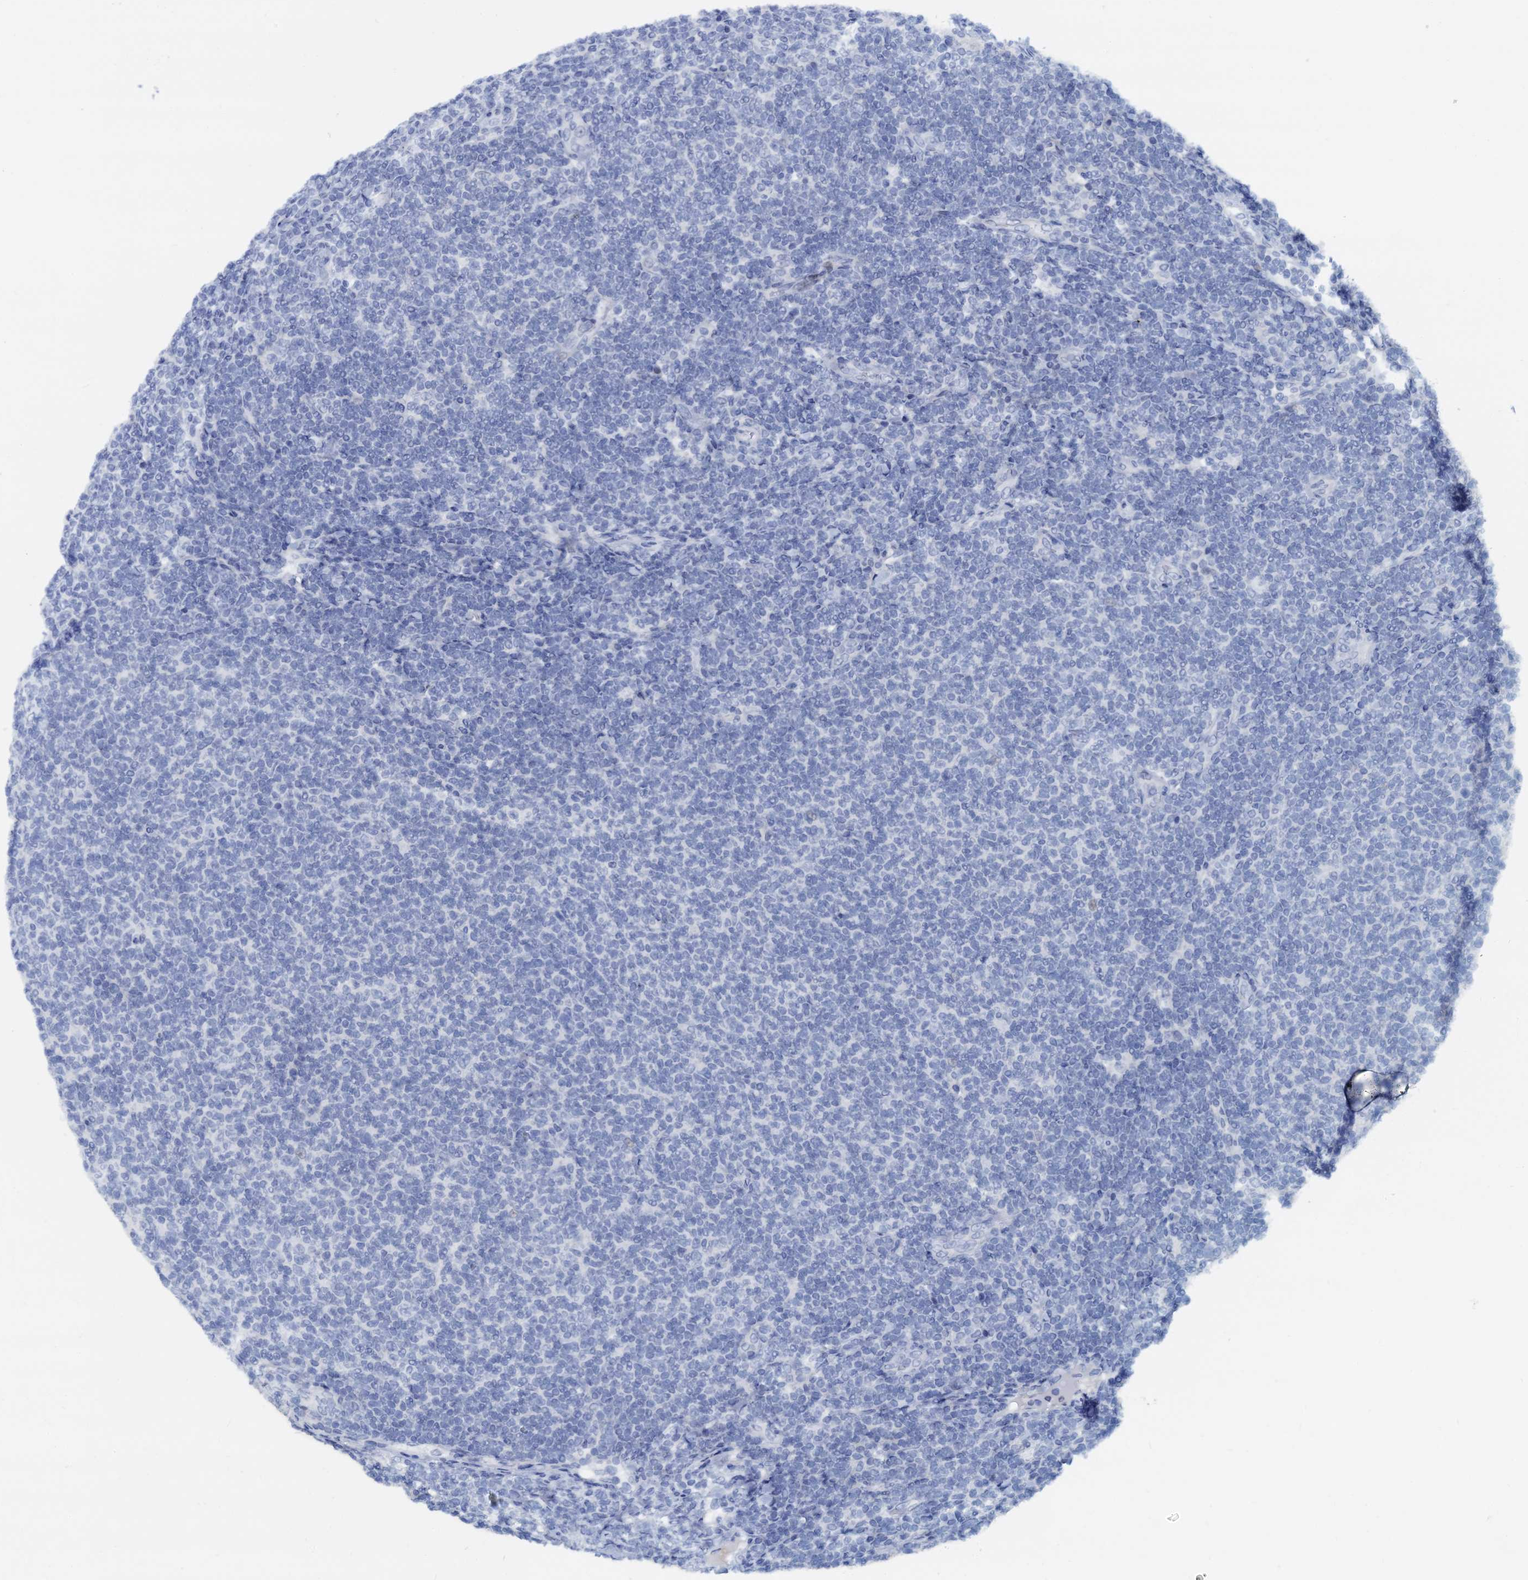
{"staining": {"intensity": "negative", "quantity": "none", "location": "none"}, "tissue": "lymphoma", "cell_type": "Tumor cells", "image_type": "cancer", "snomed": [{"axis": "morphology", "description": "Malignant lymphoma, non-Hodgkin's type, Low grade"}, {"axis": "topography", "description": "Lymph node"}], "caption": "The photomicrograph demonstrates no significant expression in tumor cells of lymphoma.", "gene": "PTGES3", "patient": {"sex": "male", "age": 66}}